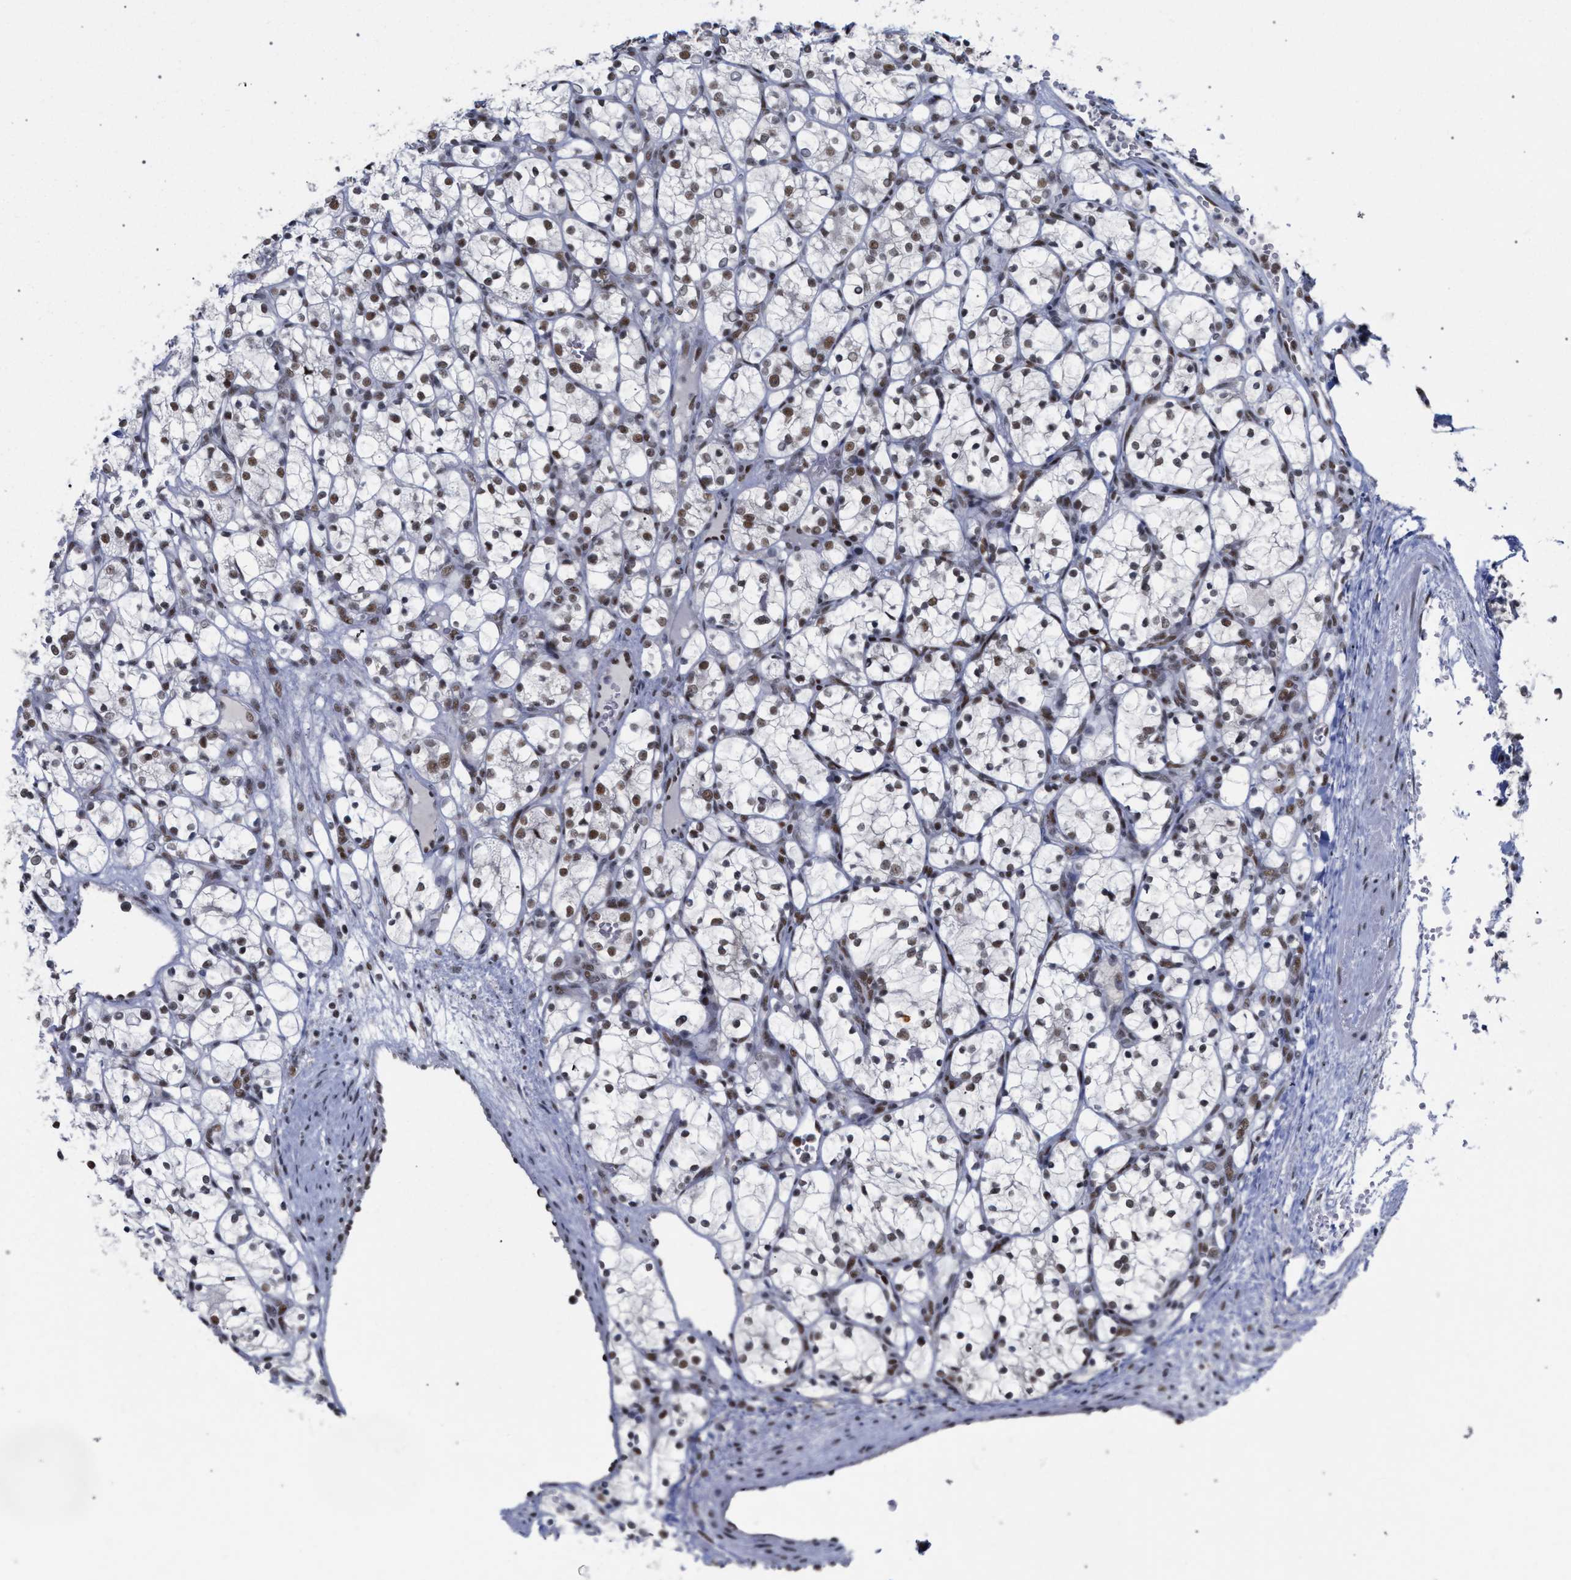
{"staining": {"intensity": "weak", "quantity": ">75%", "location": "nuclear"}, "tissue": "renal cancer", "cell_type": "Tumor cells", "image_type": "cancer", "snomed": [{"axis": "morphology", "description": "Adenocarcinoma, NOS"}, {"axis": "topography", "description": "Kidney"}], "caption": "Immunohistochemistry (DAB) staining of human renal adenocarcinoma reveals weak nuclear protein positivity in about >75% of tumor cells.", "gene": "SCAF4", "patient": {"sex": "female", "age": 69}}